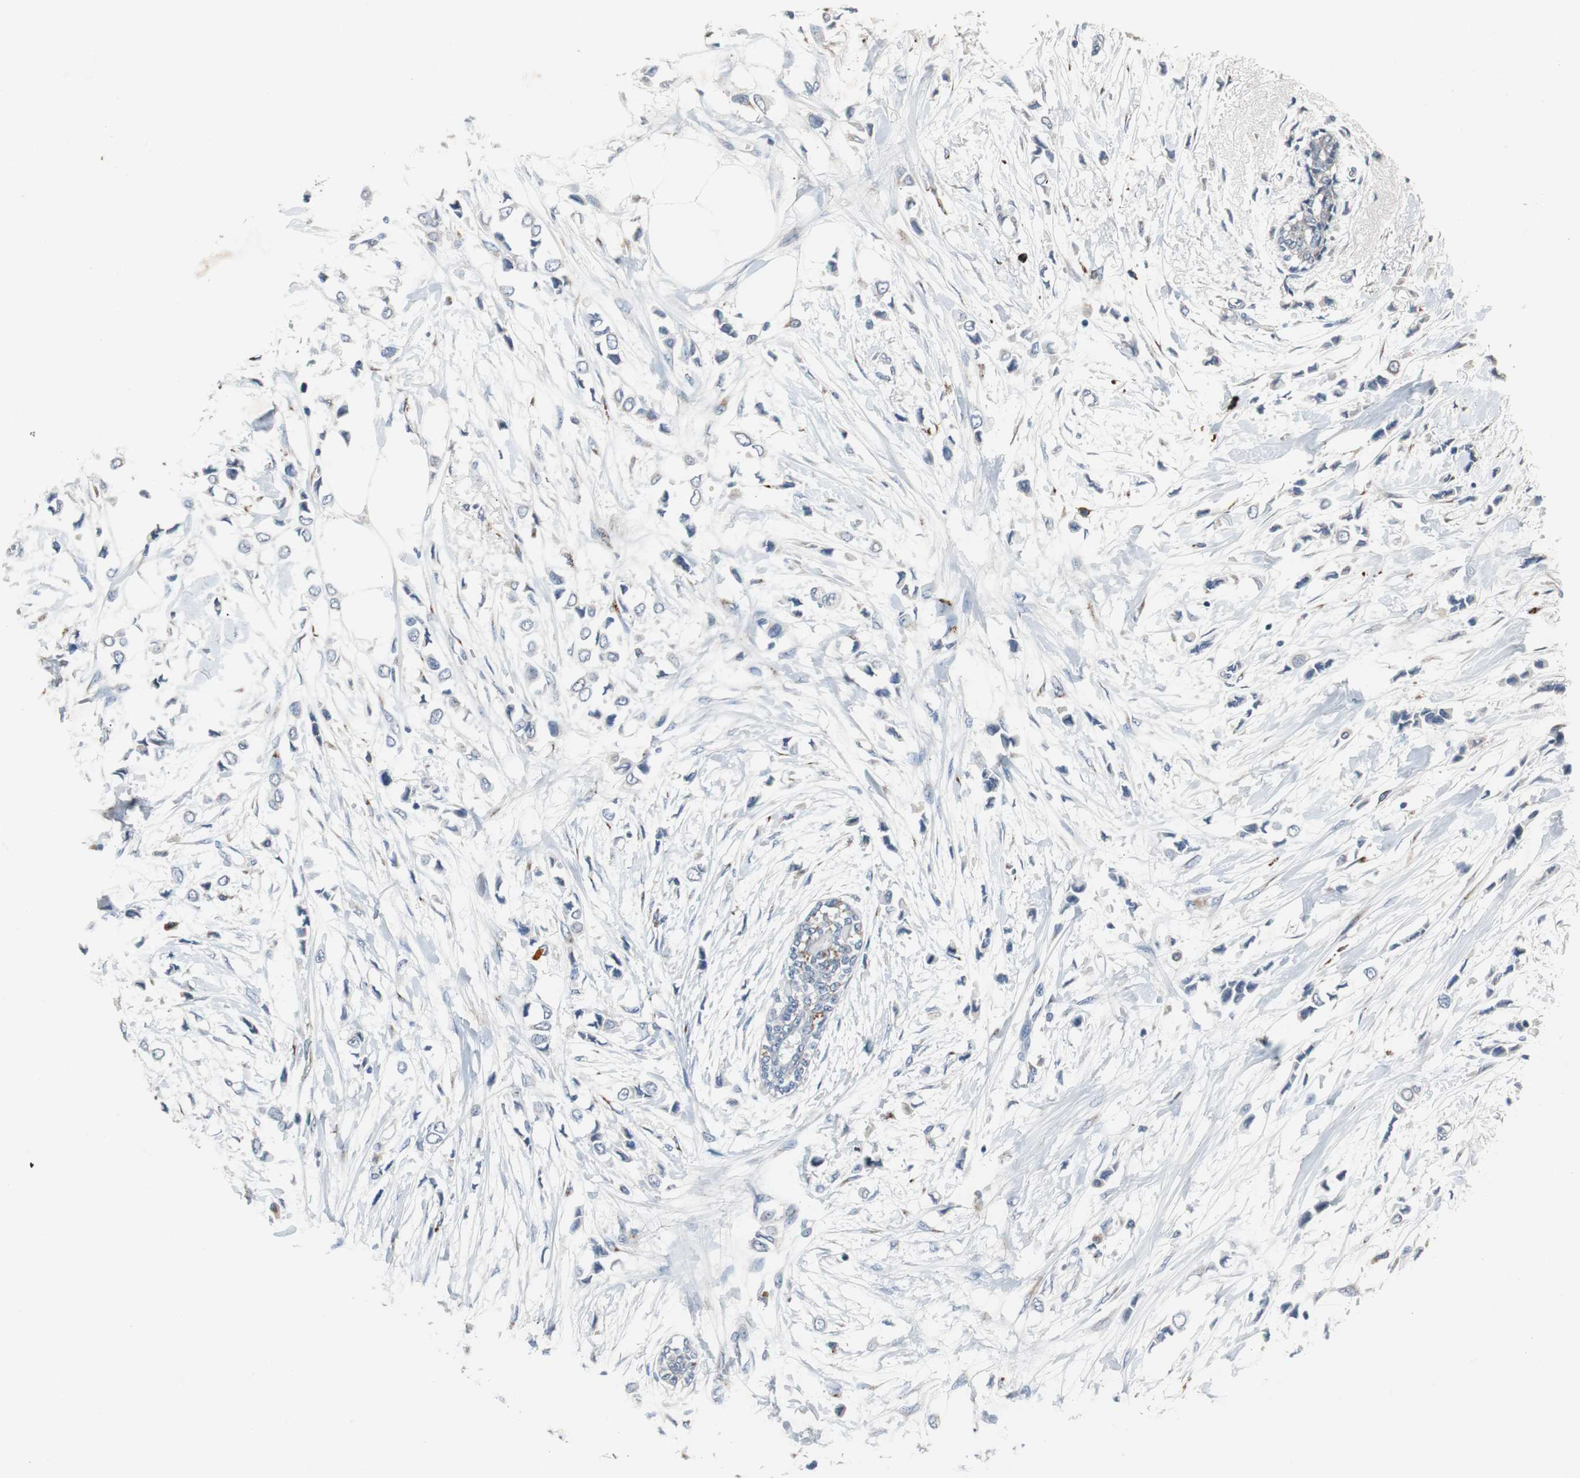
{"staining": {"intensity": "negative", "quantity": "none", "location": "none"}, "tissue": "breast cancer", "cell_type": "Tumor cells", "image_type": "cancer", "snomed": [{"axis": "morphology", "description": "Lobular carcinoma"}, {"axis": "topography", "description": "Breast"}], "caption": "IHC of breast lobular carcinoma exhibits no positivity in tumor cells. (Stains: DAB (3,3'-diaminobenzidine) IHC with hematoxylin counter stain, Microscopy: brightfield microscopy at high magnification).", "gene": "PCYT1B", "patient": {"sex": "female", "age": 51}}